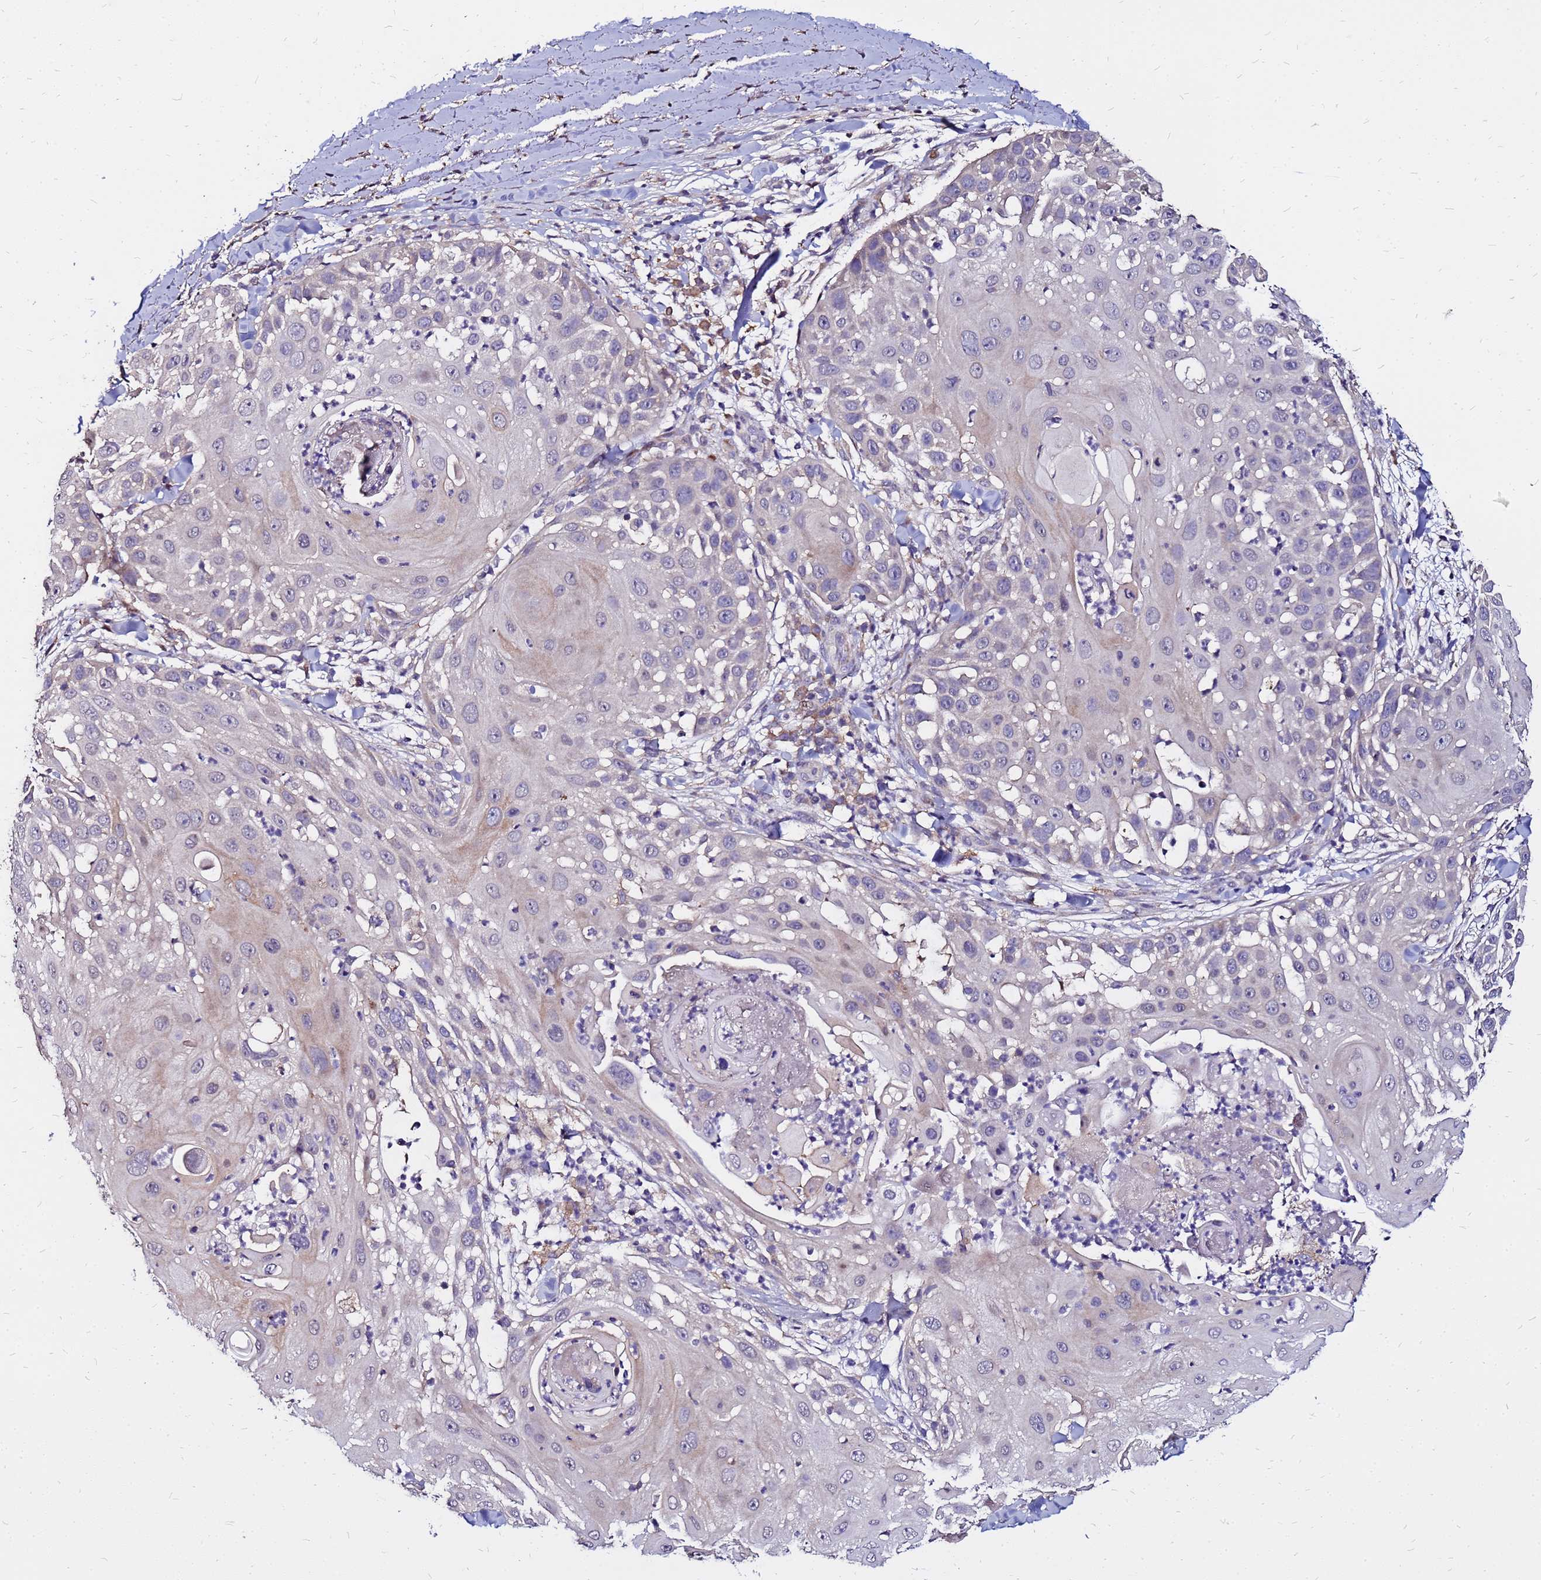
{"staining": {"intensity": "negative", "quantity": "none", "location": "none"}, "tissue": "skin cancer", "cell_type": "Tumor cells", "image_type": "cancer", "snomed": [{"axis": "morphology", "description": "Squamous cell carcinoma, NOS"}, {"axis": "topography", "description": "Skin"}], "caption": "There is no significant staining in tumor cells of skin squamous cell carcinoma.", "gene": "ARHGEF5", "patient": {"sex": "female", "age": 44}}